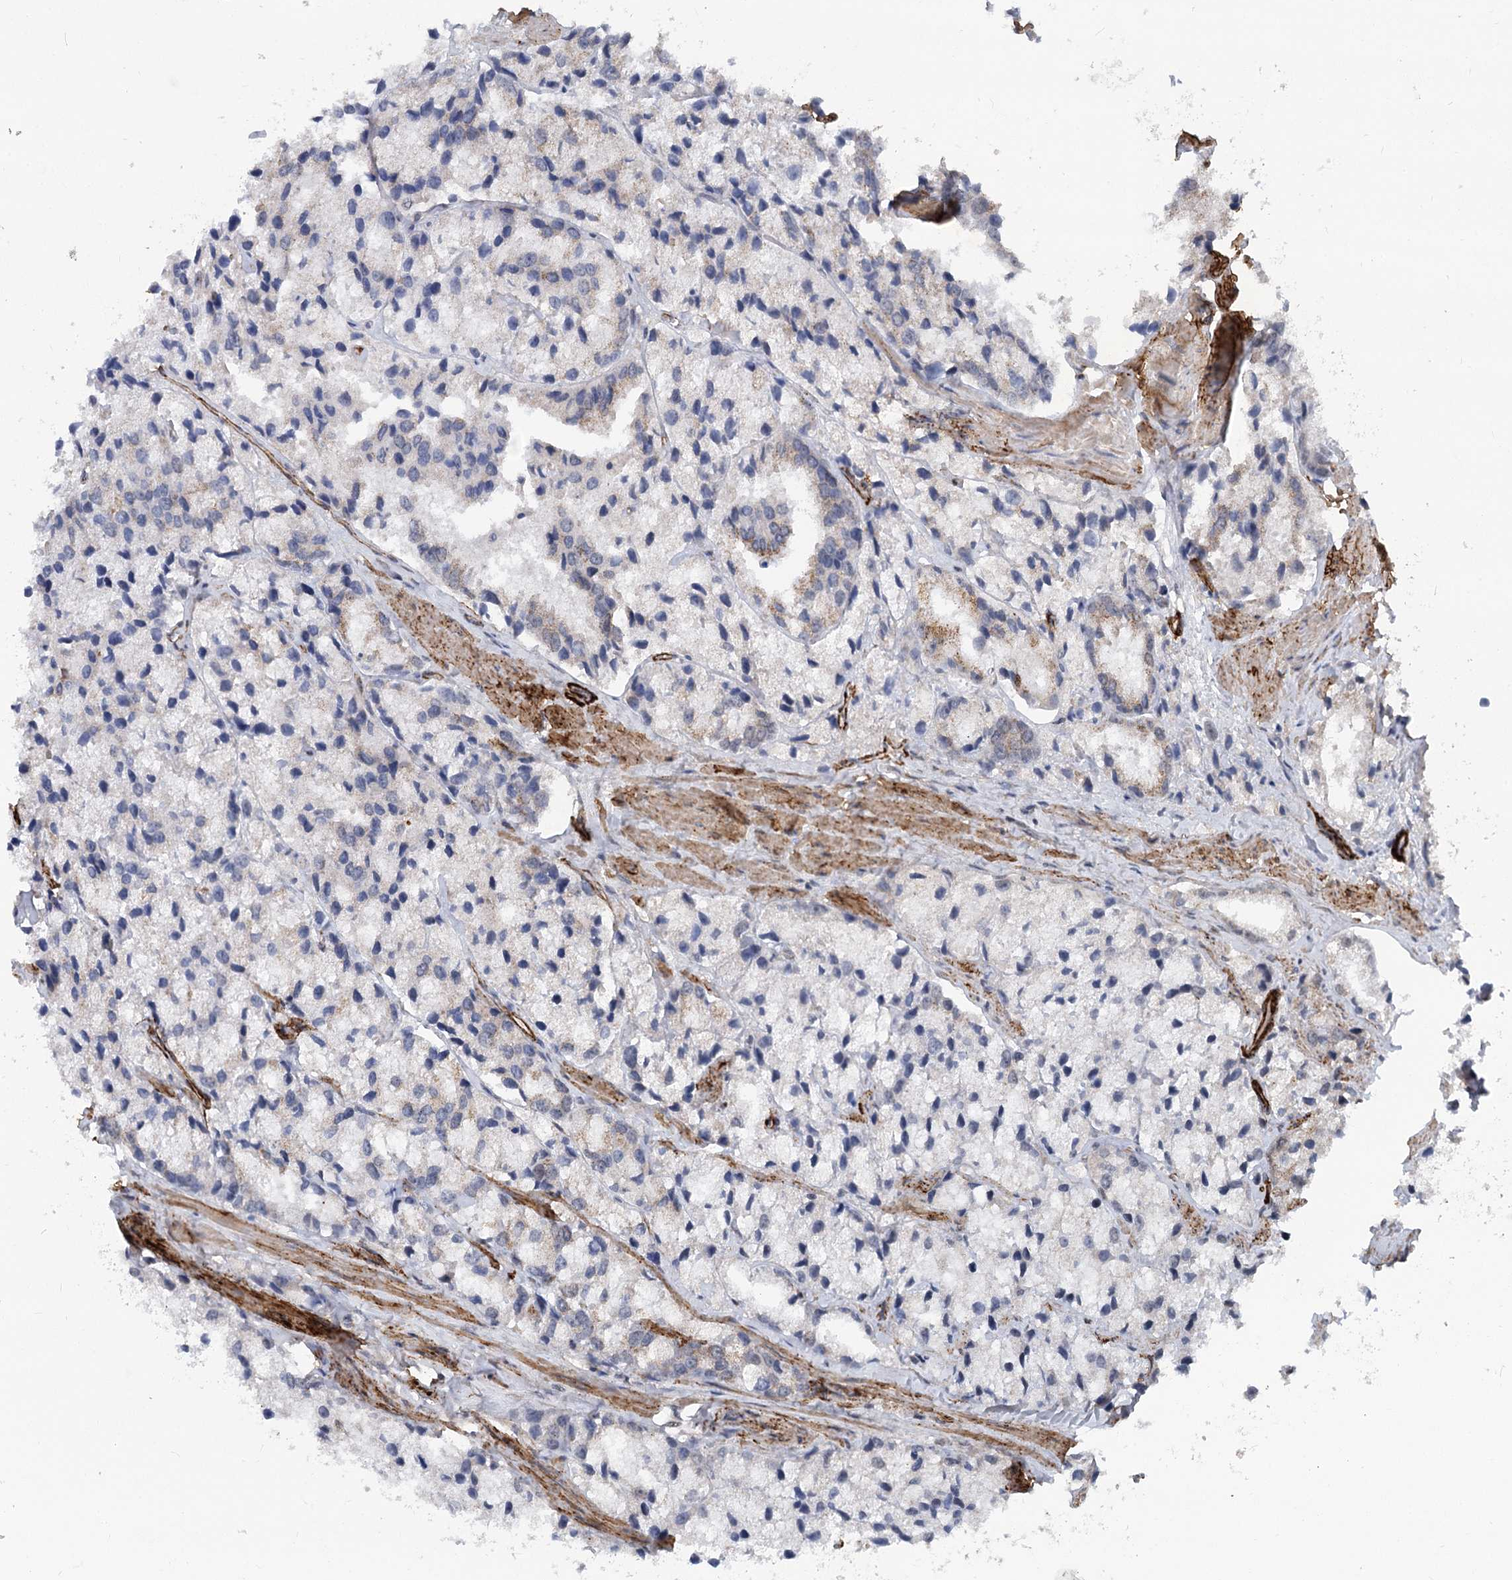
{"staining": {"intensity": "weak", "quantity": "25%-75%", "location": "cytoplasmic/membranous"}, "tissue": "prostate cancer", "cell_type": "Tumor cells", "image_type": "cancer", "snomed": [{"axis": "morphology", "description": "Adenocarcinoma, High grade"}, {"axis": "topography", "description": "Prostate"}], "caption": "Human prostate cancer stained with a protein marker demonstrates weak staining in tumor cells.", "gene": "GNL3L", "patient": {"sex": "male", "age": 66}}